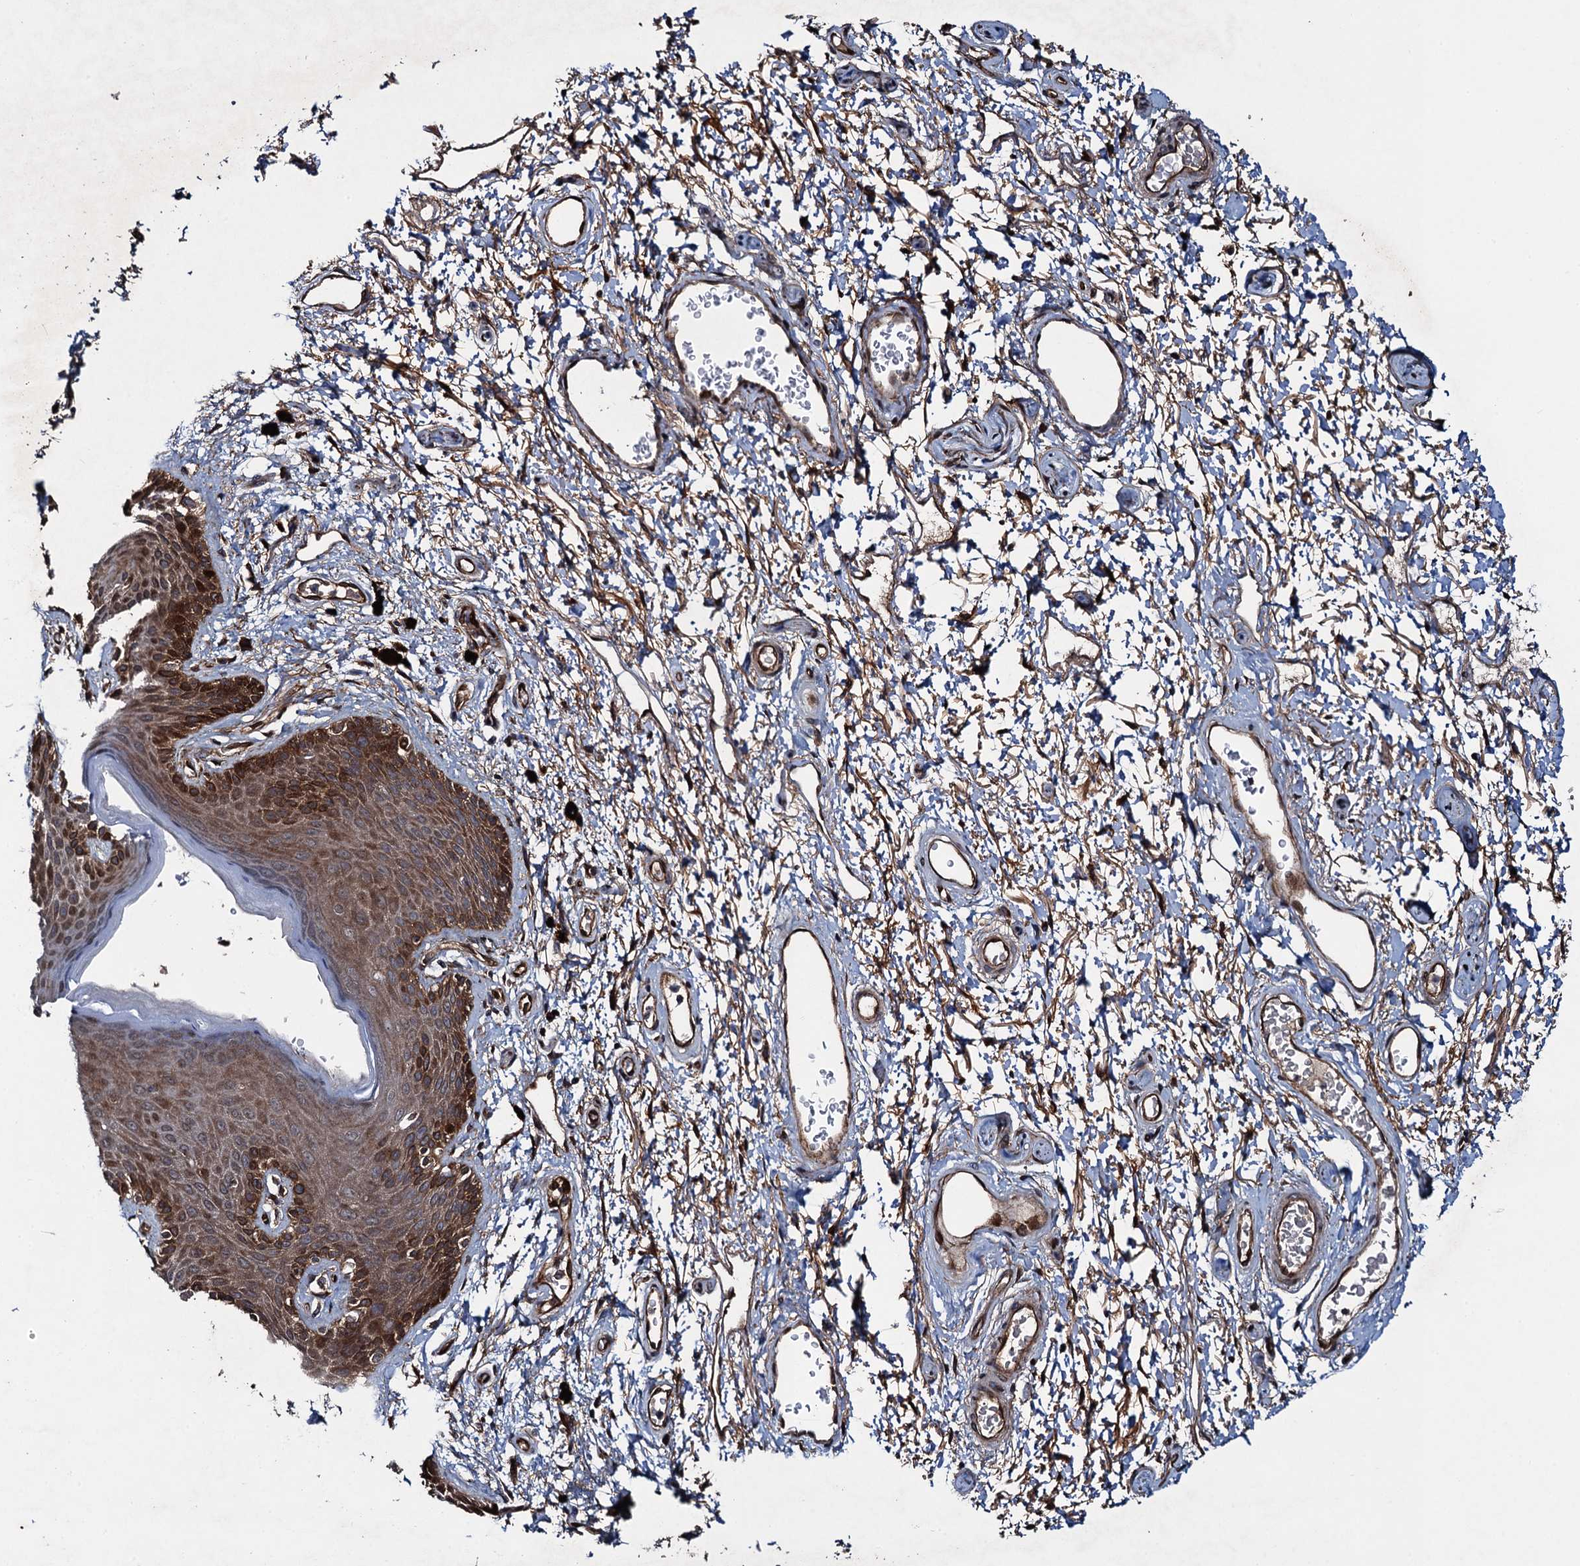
{"staining": {"intensity": "strong", "quantity": ">75%", "location": "cytoplasmic/membranous"}, "tissue": "skin", "cell_type": "Epidermal cells", "image_type": "normal", "snomed": [{"axis": "morphology", "description": "Normal tissue, NOS"}, {"axis": "topography", "description": "Anal"}], "caption": "Skin stained with immunohistochemistry demonstrates strong cytoplasmic/membranous expression in about >75% of epidermal cells.", "gene": "RHOBTB1", "patient": {"sex": "female", "age": 46}}